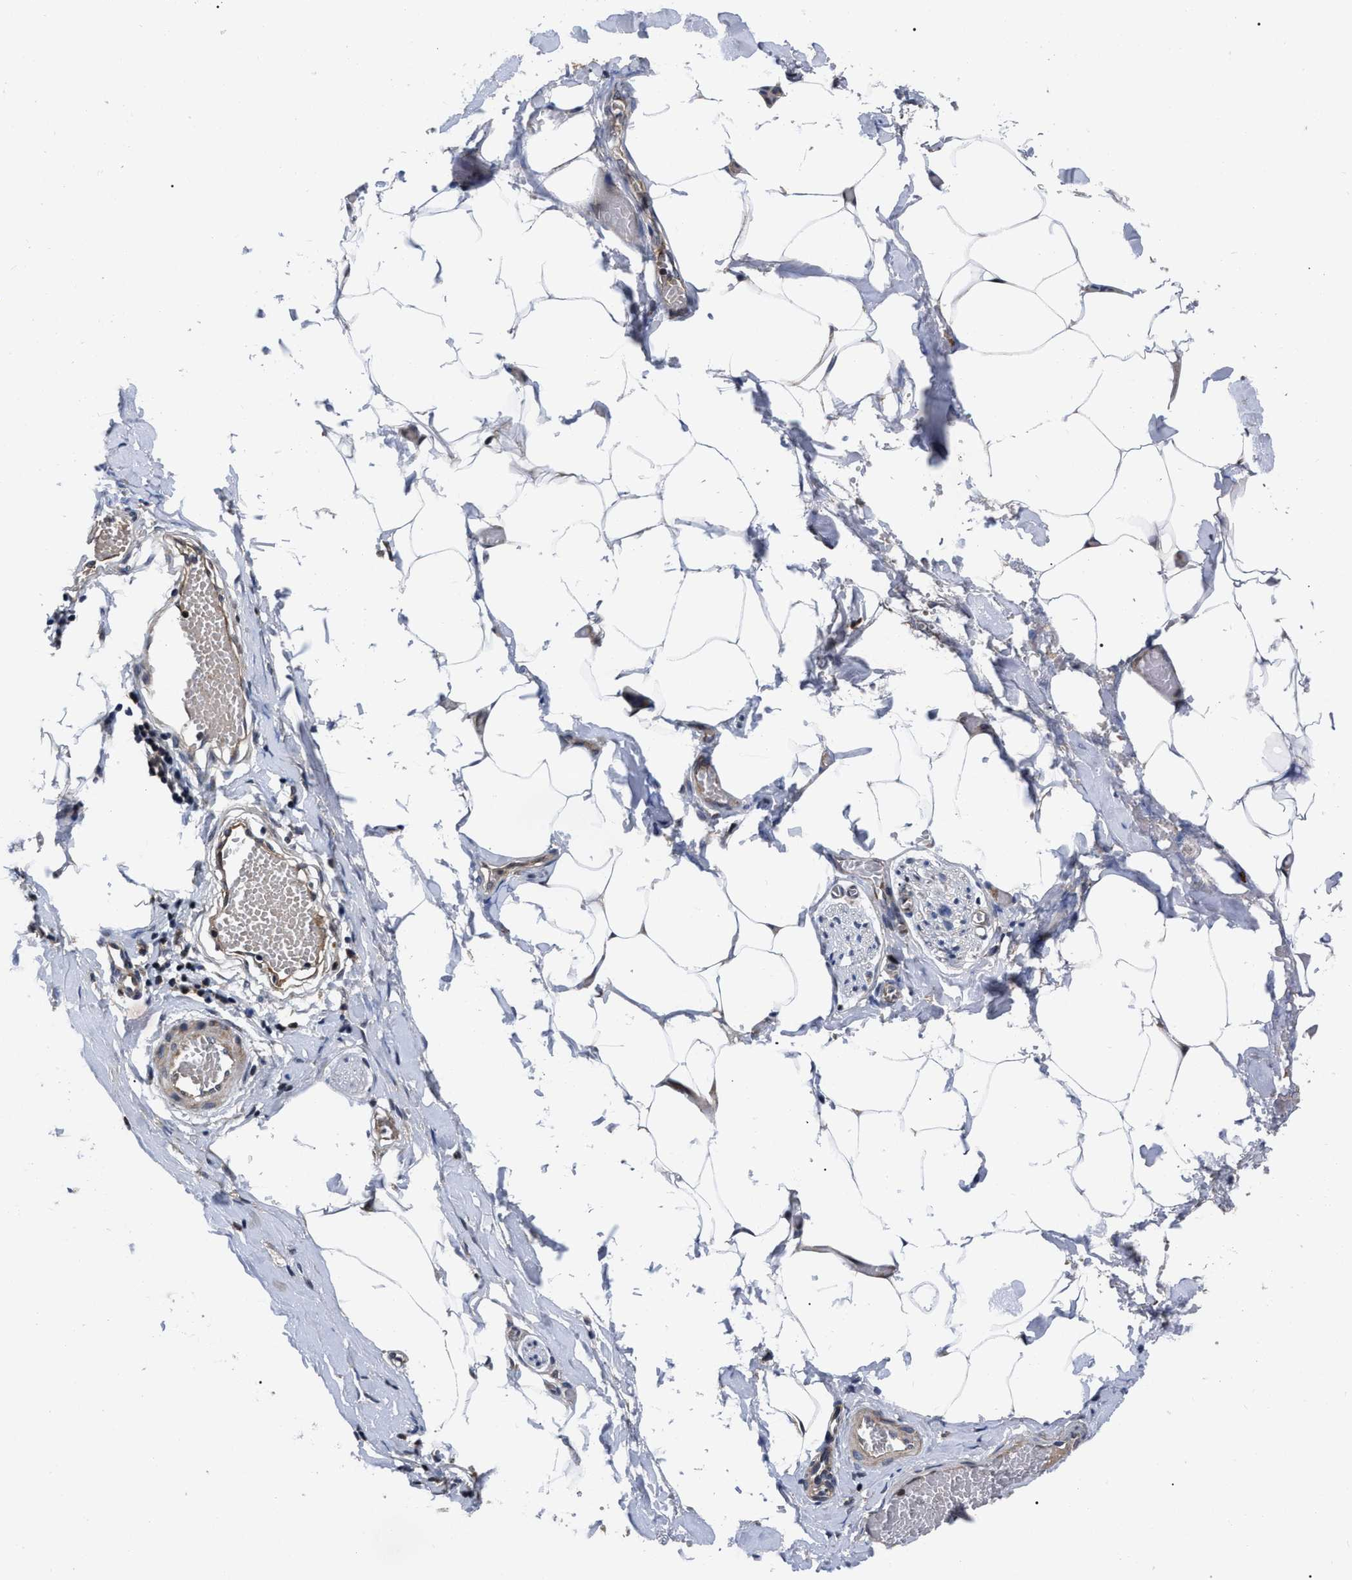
{"staining": {"intensity": "weak", "quantity": "<25%", "location": "cytoplasmic/membranous"}, "tissue": "adipose tissue", "cell_type": "Adipocytes", "image_type": "normal", "snomed": [{"axis": "morphology", "description": "Normal tissue, NOS"}, {"axis": "morphology", "description": "Adenocarcinoma, NOS"}, {"axis": "topography", "description": "Colon"}, {"axis": "topography", "description": "Peripheral nerve tissue"}], "caption": "Photomicrograph shows no significant protein positivity in adipocytes of normal adipose tissue.", "gene": "PPWD1", "patient": {"sex": "male", "age": 14}}